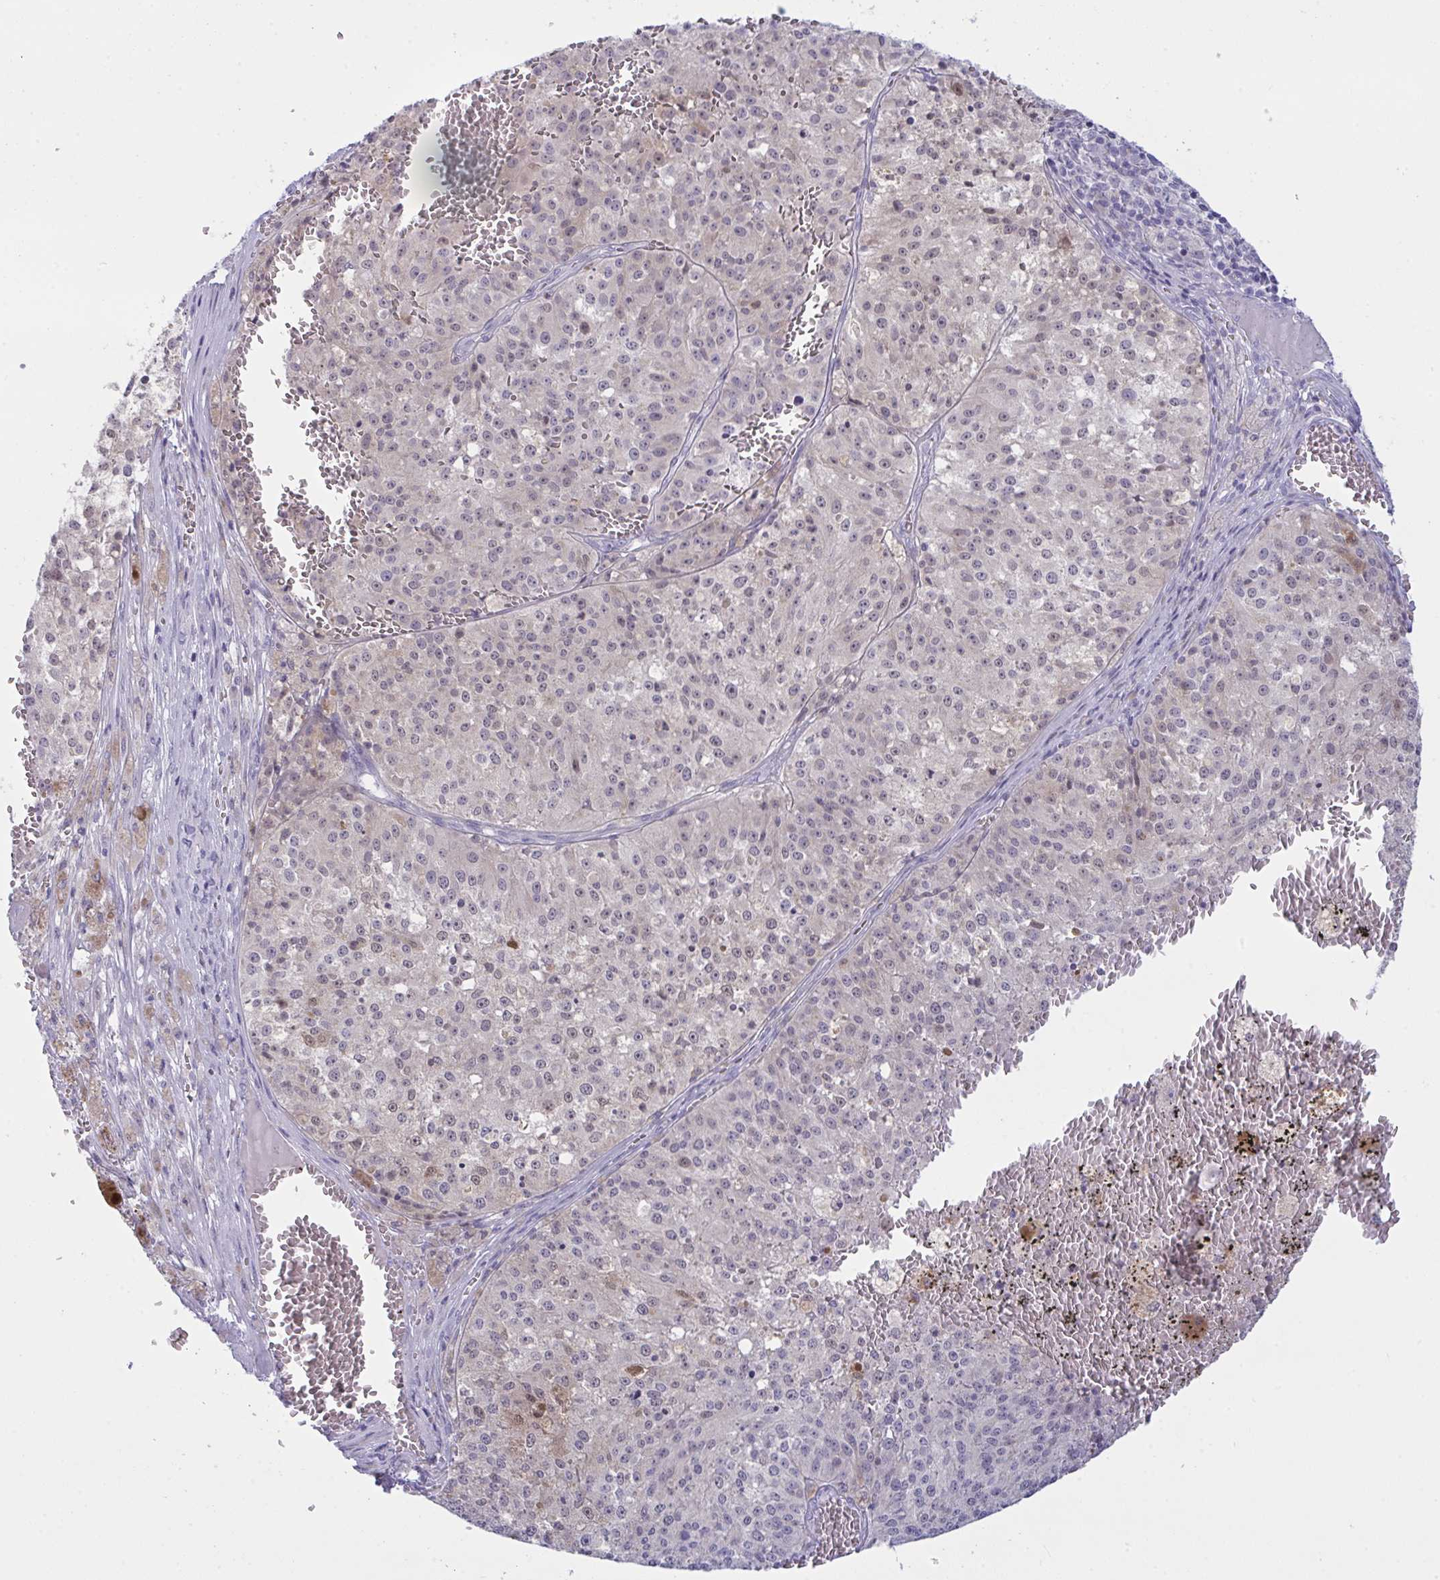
{"staining": {"intensity": "negative", "quantity": "none", "location": "none"}, "tissue": "melanoma", "cell_type": "Tumor cells", "image_type": "cancer", "snomed": [{"axis": "morphology", "description": "Malignant melanoma, Metastatic site"}, {"axis": "topography", "description": "Lymph node"}], "caption": "This is a histopathology image of immunohistochemistry staining of melanoma, which shows no positivity in tumor cells.", "gene": "TENT5D", "patient": {"sex": "female", "age": 64}}